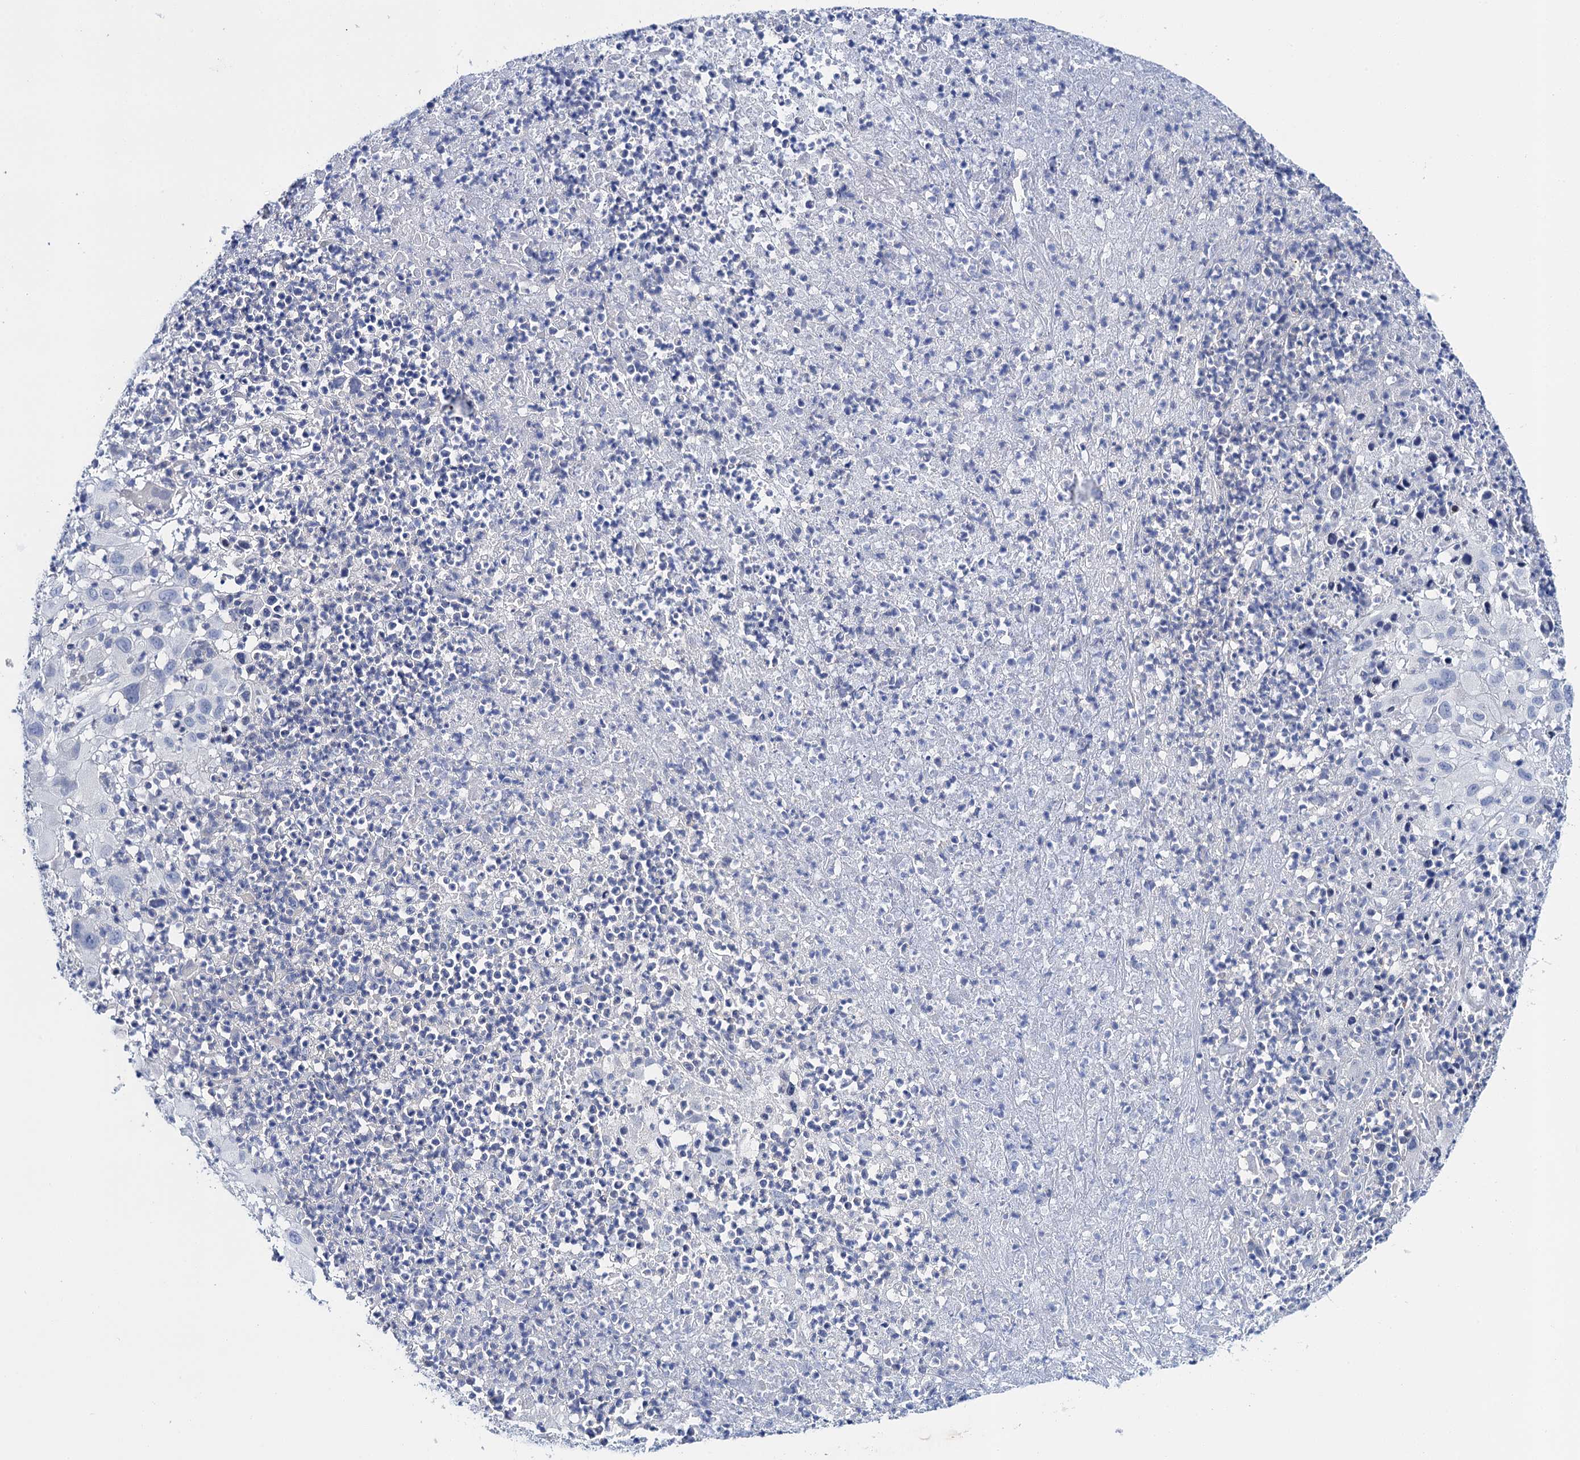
{"staining": {"intensity": "negative", "quantity": "none", "location": "none"}, "tissue": "melanoma", "cell_type": "Tumor cells", "image_type": "cancer", "snomed": [{"axis": "morphology", "description": "Malignant melanoma, NOS"}, {"axis": "topography", "description": "Skin"}], "caption": "This is an immunohistochemistry histopathology image of malignant melanoma. There is no expression in tumor cells.", "gene": "LYPD3", "patient": {"sex": "male", "age": 73}}